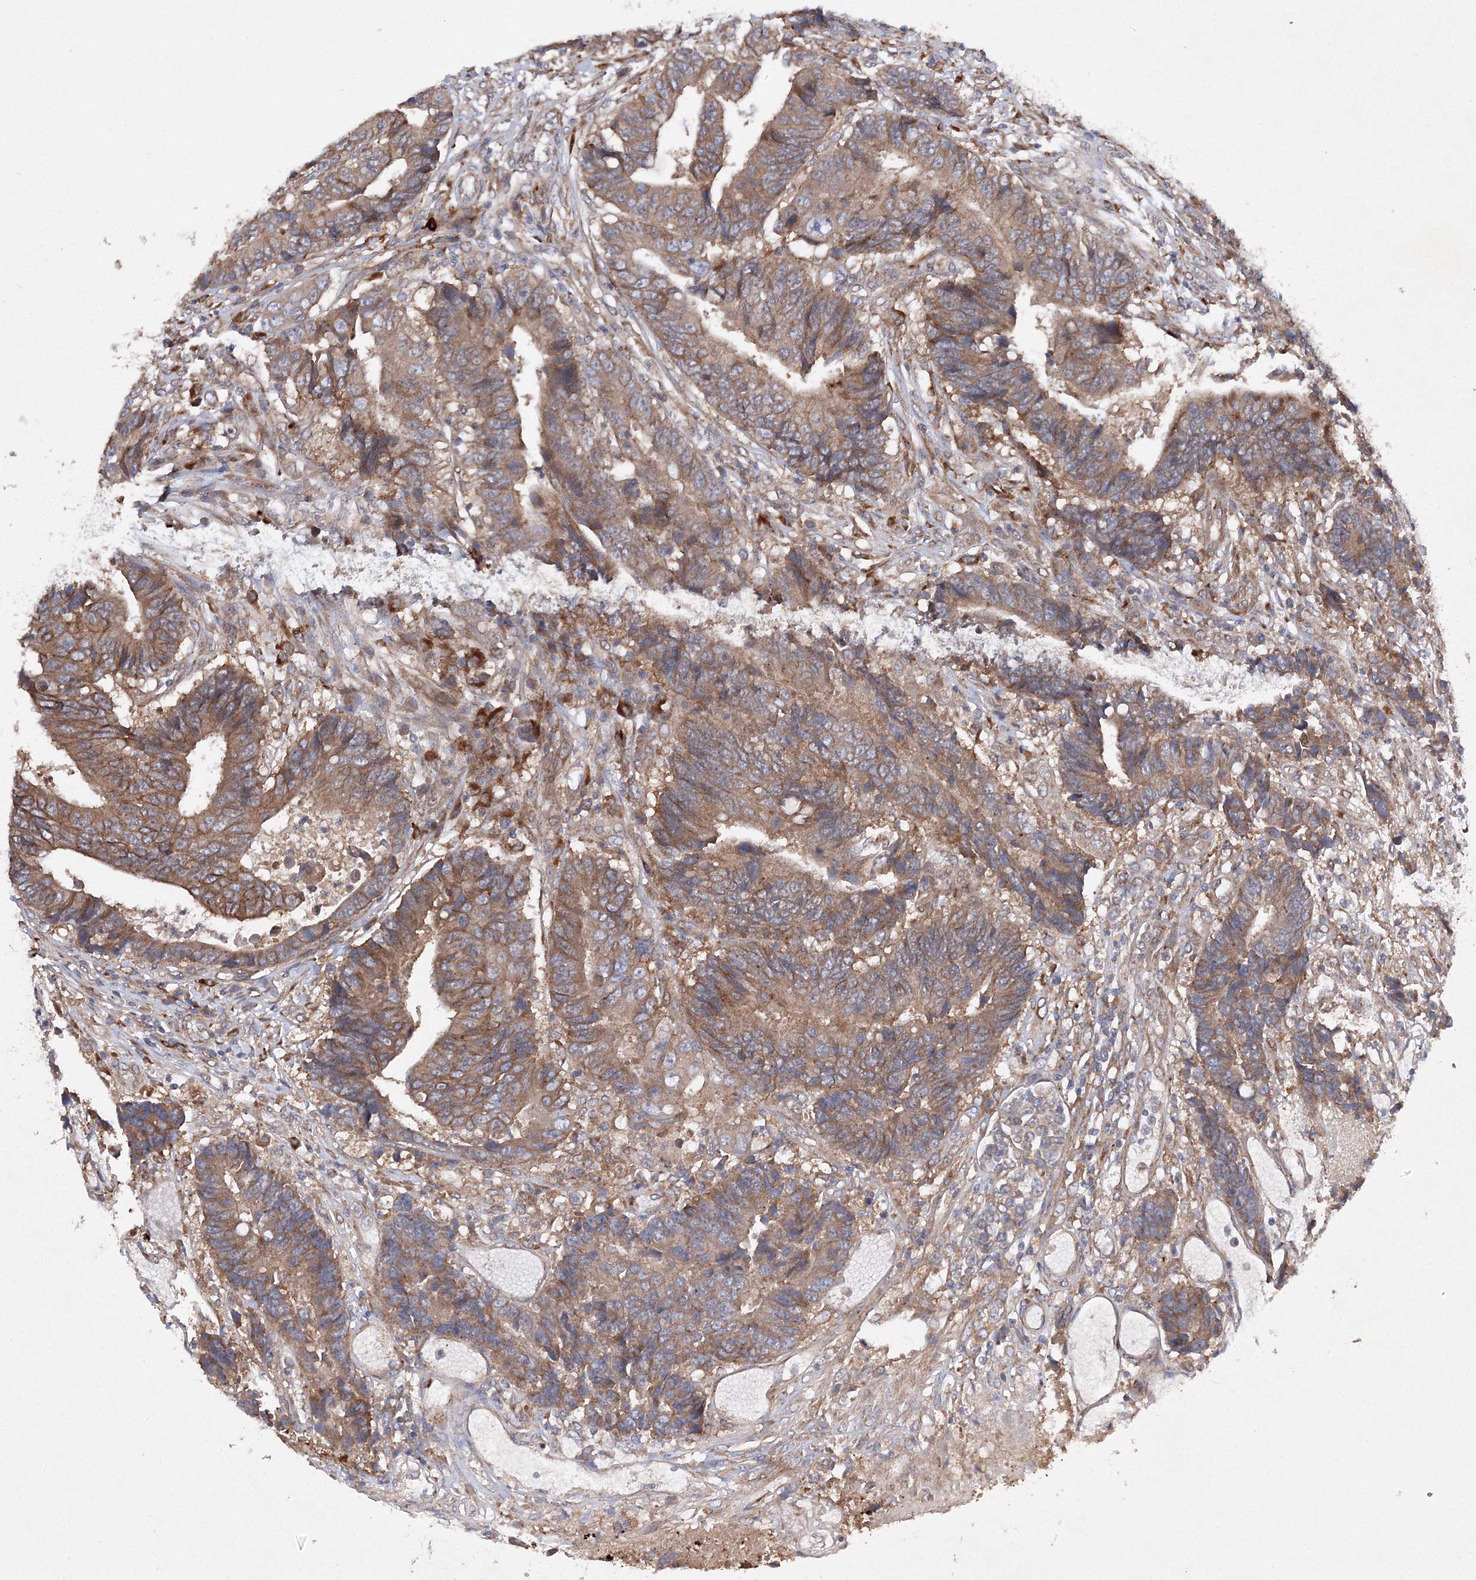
{"staining": {"intensity": "moderate", "quantity": ">75%", "location": "cytoplasmic/membranous"}, "tissue": "colorectal cancer", "cell_type": "Tumor cells", "image_type": "cancer", "snomed": [{"axis": "morphology", "description": "Adenocarcinoma, NOS"}, {"axis": "topography", "description": "Rectum"}], "caption": "Colorectal cancer (adenocarcinoma) stained with a brown dye exhibits moderate cytoplasmic/membranous positive staining in about >75% of tumor cells.", "gene": "SLC36A1", "patient": {"sex": "male", "age": 84}}